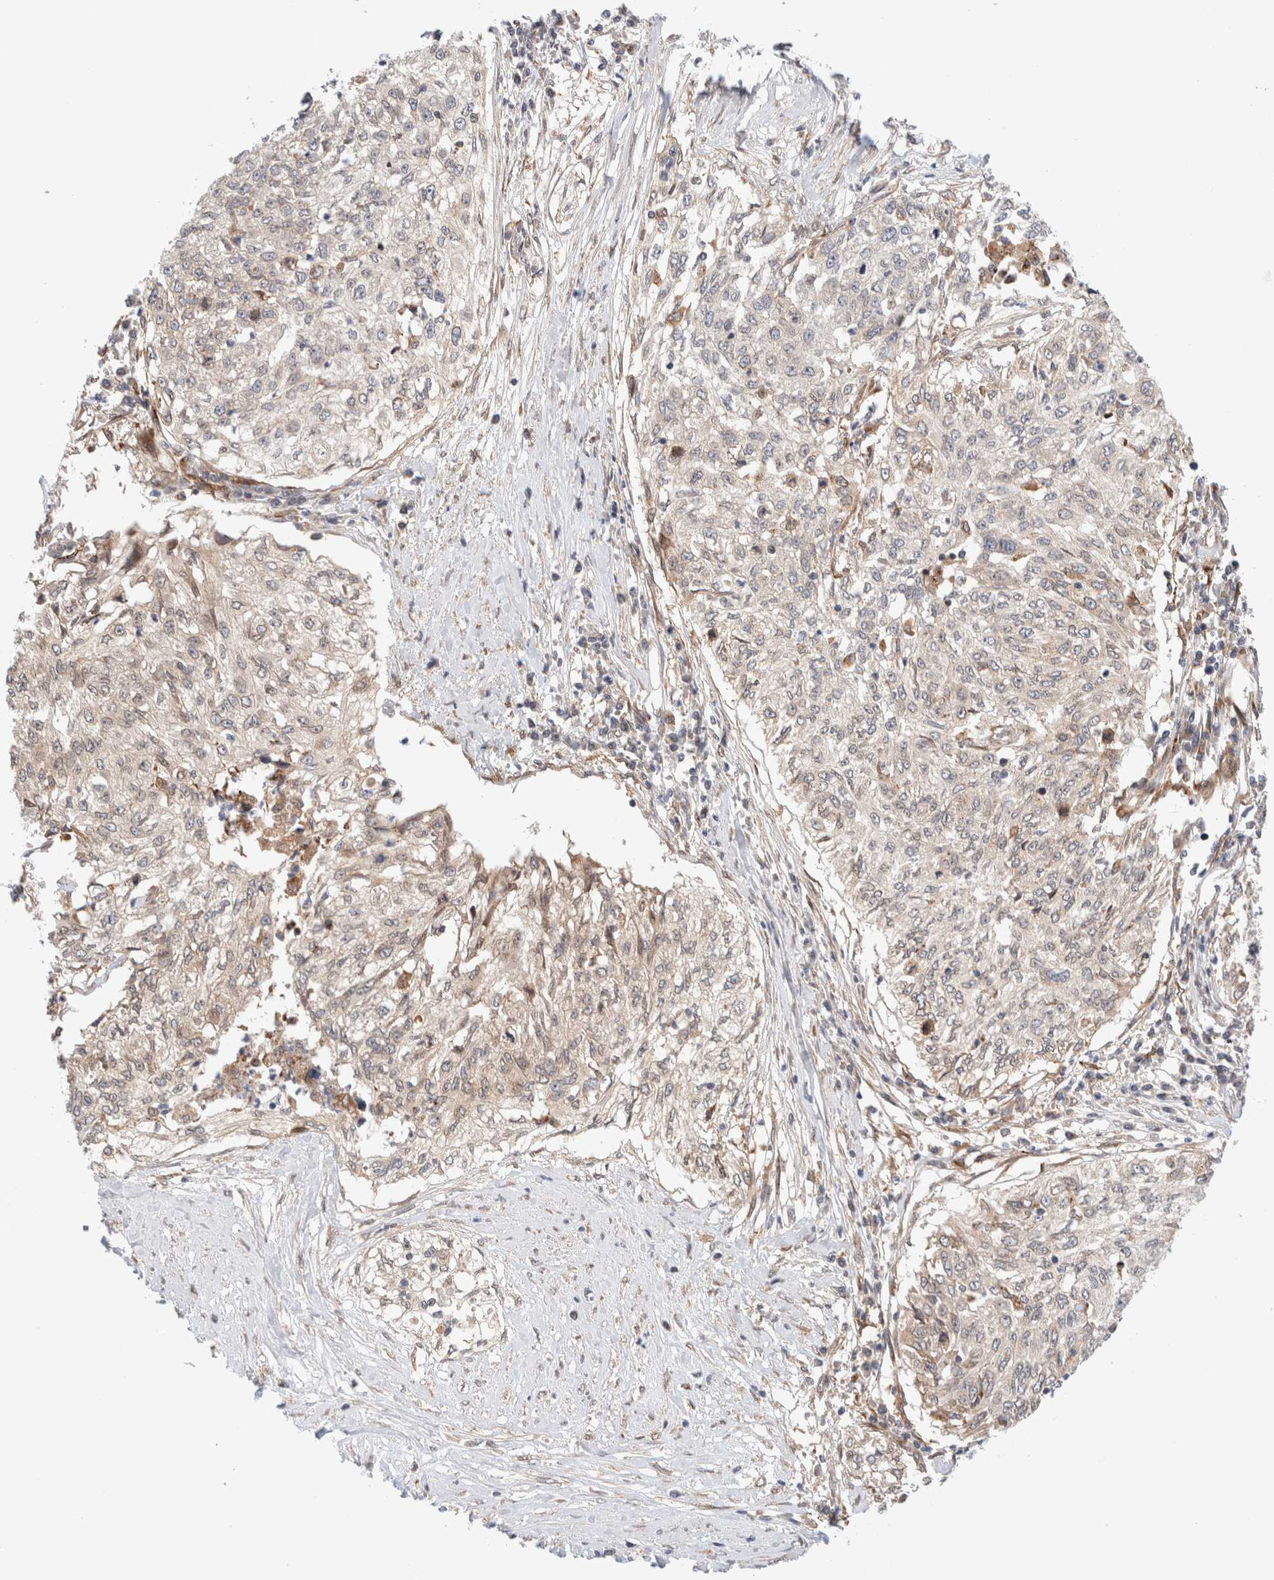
{"staining": {"intensity": "weak", "quantity": "<25%", "location": "cytoplasmic/membranous"}, "tissue": "cervical cancer", "cell_type": "Tumor cells", "image_type": "cancer", "snomed": [{"axis": "morphology", "description": "Squamous cell carcinoma, NOS"}, {"axis": "topography", "description": "Cervix"}], "caption": "There is no significant staining in tumor cells of squamous cell carcinoma (cervical). (Stains: DAB (3,3'-diaminobenzidine) immunohistochemistry (IHC) with hematoxylin counter stain, Microscopy: brightfield microscopy at high magnification).", "gene": "GCN1", "patient": {"sex": "female", "age": 57}}